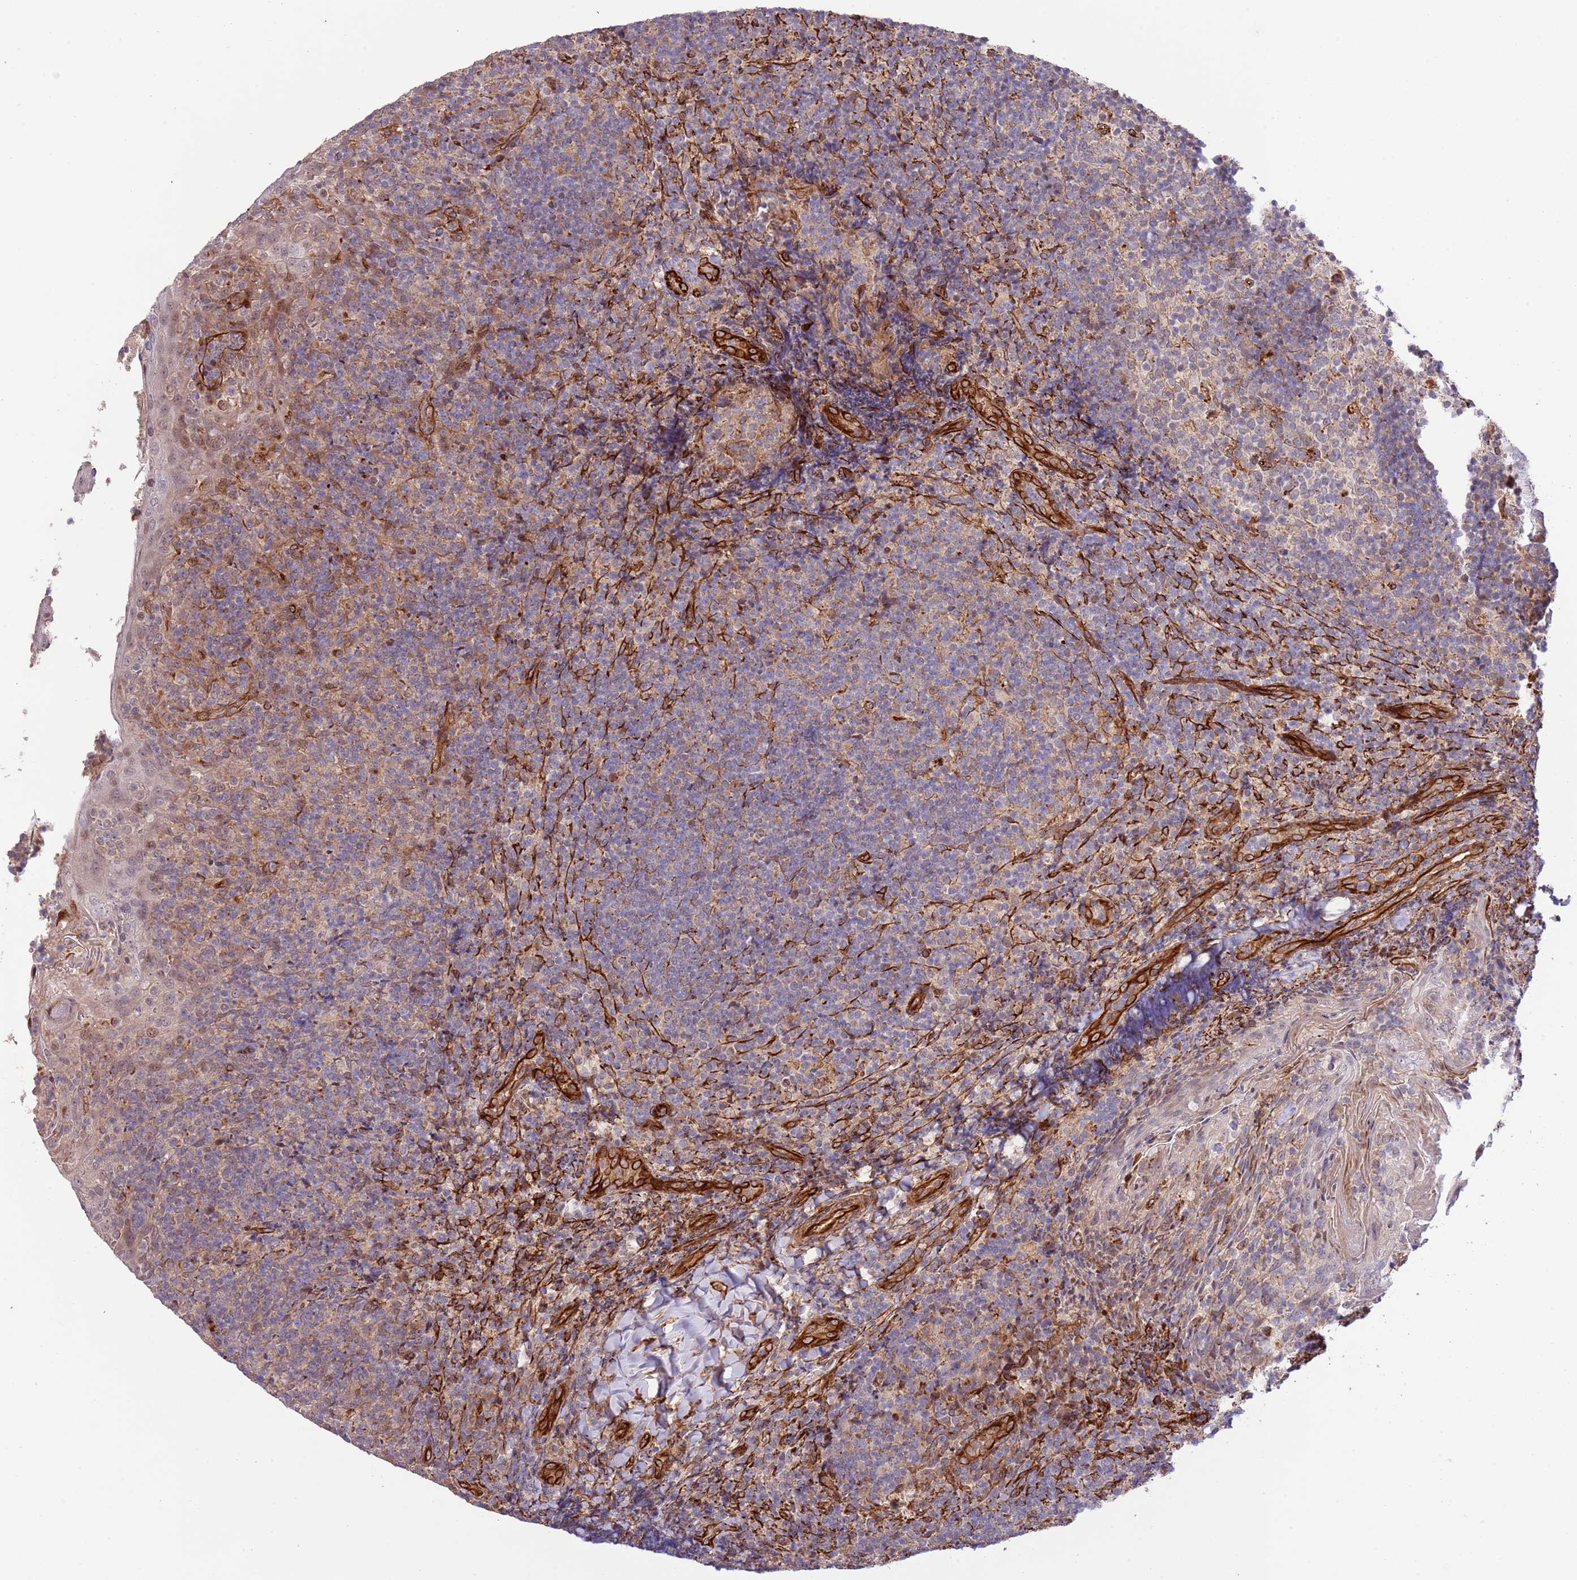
{"staining": {"intensity": "weak", "quantity": "25%-75%", "location": "cytoplasmic/membranous"}, "tissue": "tonsil", "cell_type": "Germinal center cells", "image_type": "normal", "snomed": [{"axis": "morphology", "description": "Normal tissue, NOS"}, {"axis": "topography", "description": "Tonsil"}], "caption": "Tonsil stained with a brown dye exhibits weak cytoplasmic/membranous positive staining in approximately 25%-75% of germinal center cells.", "gene": "NEK3", "patient": {"sex": "female", "age": 10}}